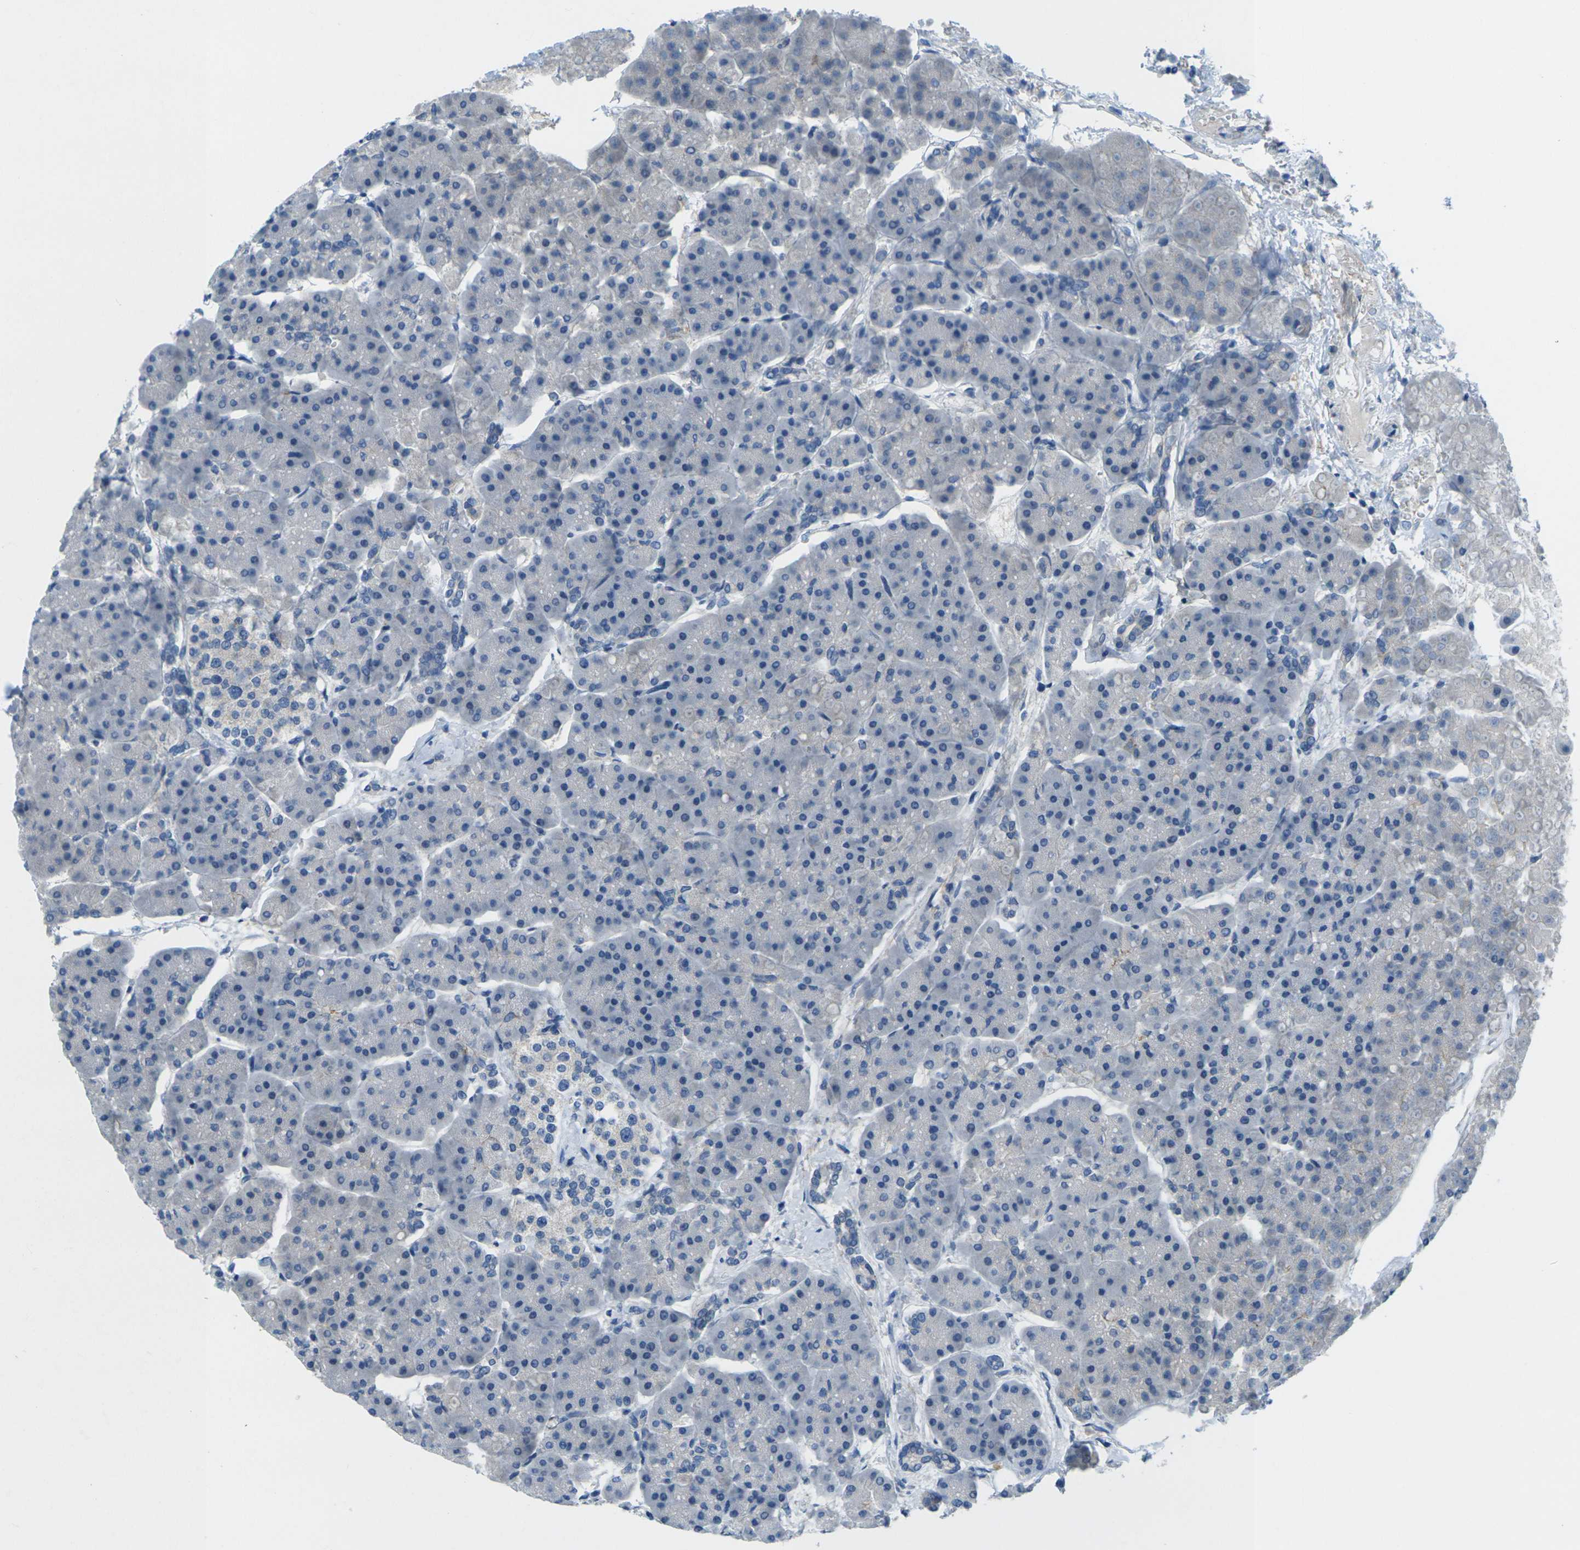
{"staining": {"intensity": "negative", "quantity": "none", "location": "none"}, "tissue": "pancreas", "cell_type": "Exocrine glandular cells", "image_type": "normal", "snomed": [{"axis": "morphology", "description": "Normal tissue, NOS"}, {"axis": "topography", "description": "Pancreas"}], "caption": "DAB immunohistochemical staining of benign pancreas demonstrates no significant positivity in exocrine glandular cells.", "gene": "CYP2C8", "patient": {"sex": "female", "age": 70}}